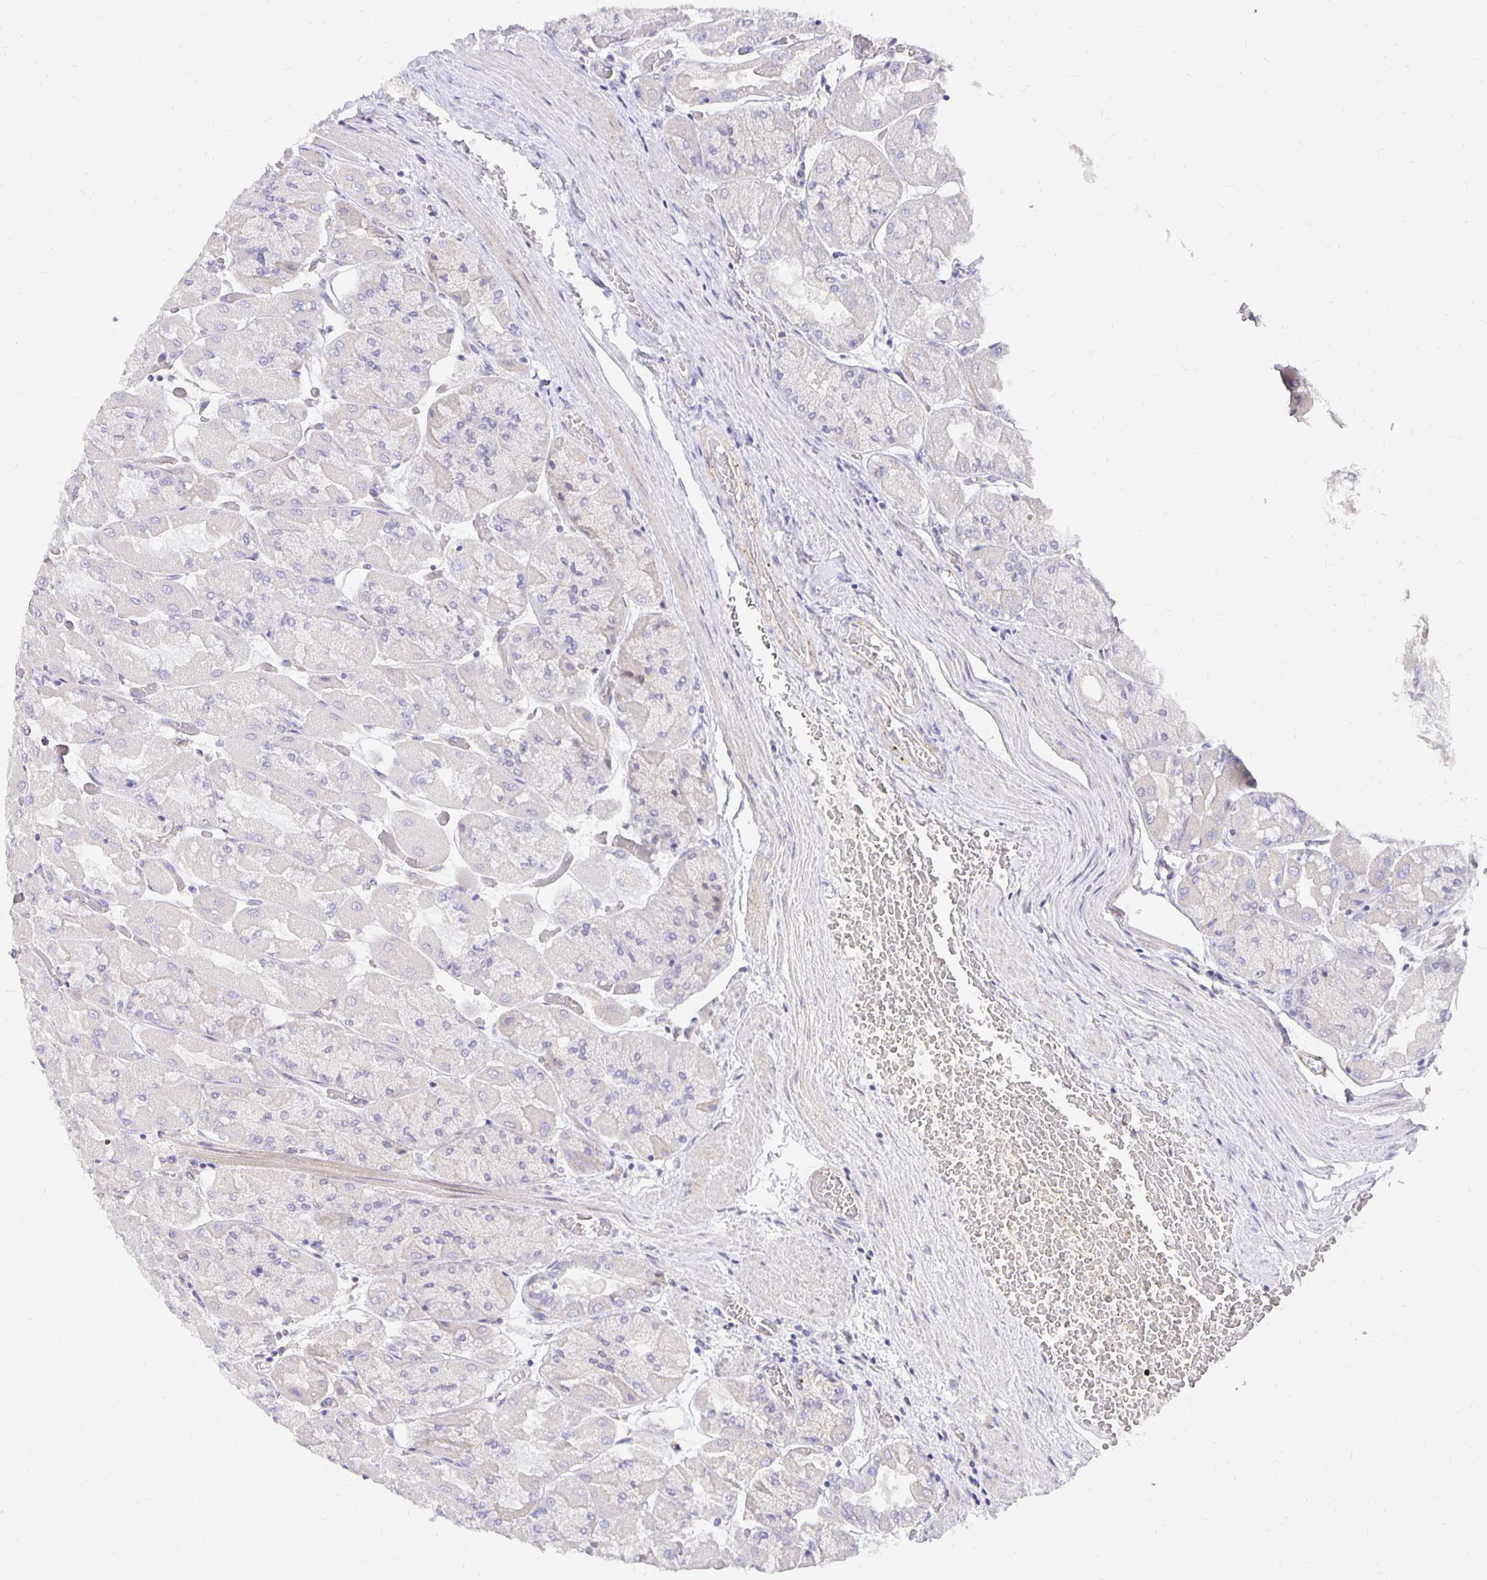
{"staining": {"intensity": "weak", "quantity": "<25%", "location": "cytoplasmic/membranous"}, "tissue": "stomach", "cell_type": "Glandular cells", "image_type": "normal", "snomed": [{"axis": "morphology", "description": "Normal tissue, NOS"}, {"axis": "topography", "description": "Stomach"}], "caption": "Stomach stained for a protein using immunohistochemistry (IHC) shows no expression glandular cells.", "gene": "PLOD1", "patient": {"sex": "female", "age": 61}}